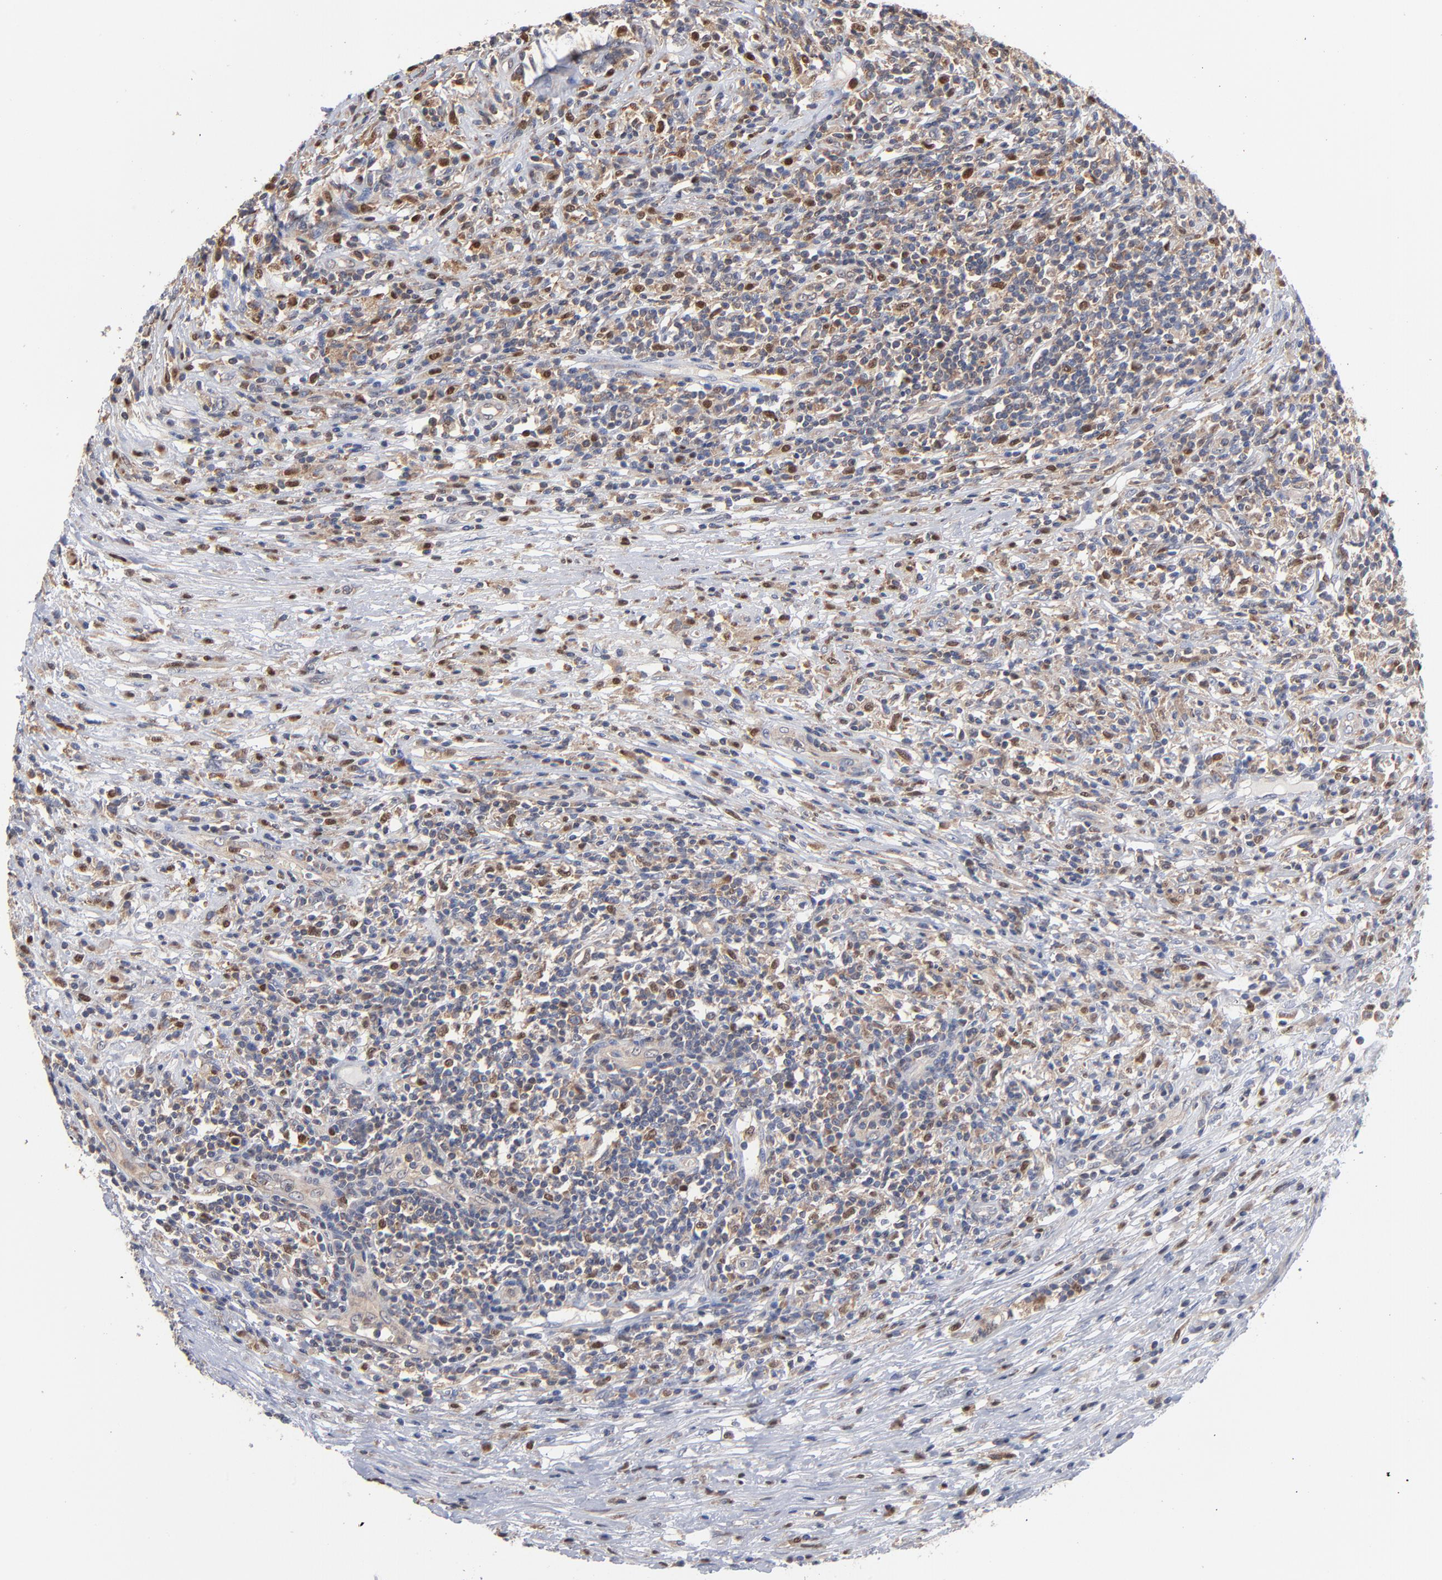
{"staining": {"intensity": "moderate", "quantity": "<25%", "location": "cytoplasmic/membranous"}, "tissue": "lymphoma", "cell_type": "Tumor cells", "image_type": "cancer", "snomed": [{"axis": "morphology", "description": "Malignant lymphoma, non-Hodgkin's type, High grade"}, {"axis": "topography", "description": "Lymph node"}], "caption": "High-magnification brightfield microscopy of malignant lymphoma, non-Hodgkin's type (high-grade) stained with DAB (3,3'-diaminobenzidine) (brown) and counterstained with hematoxylin (blue). tumor cells exhibit moderate cytoplasmic/membranous expression is present in about<25% of cells.", "gene": "ARHGEF6", "patient": {"sex": "female", "age": 84}}